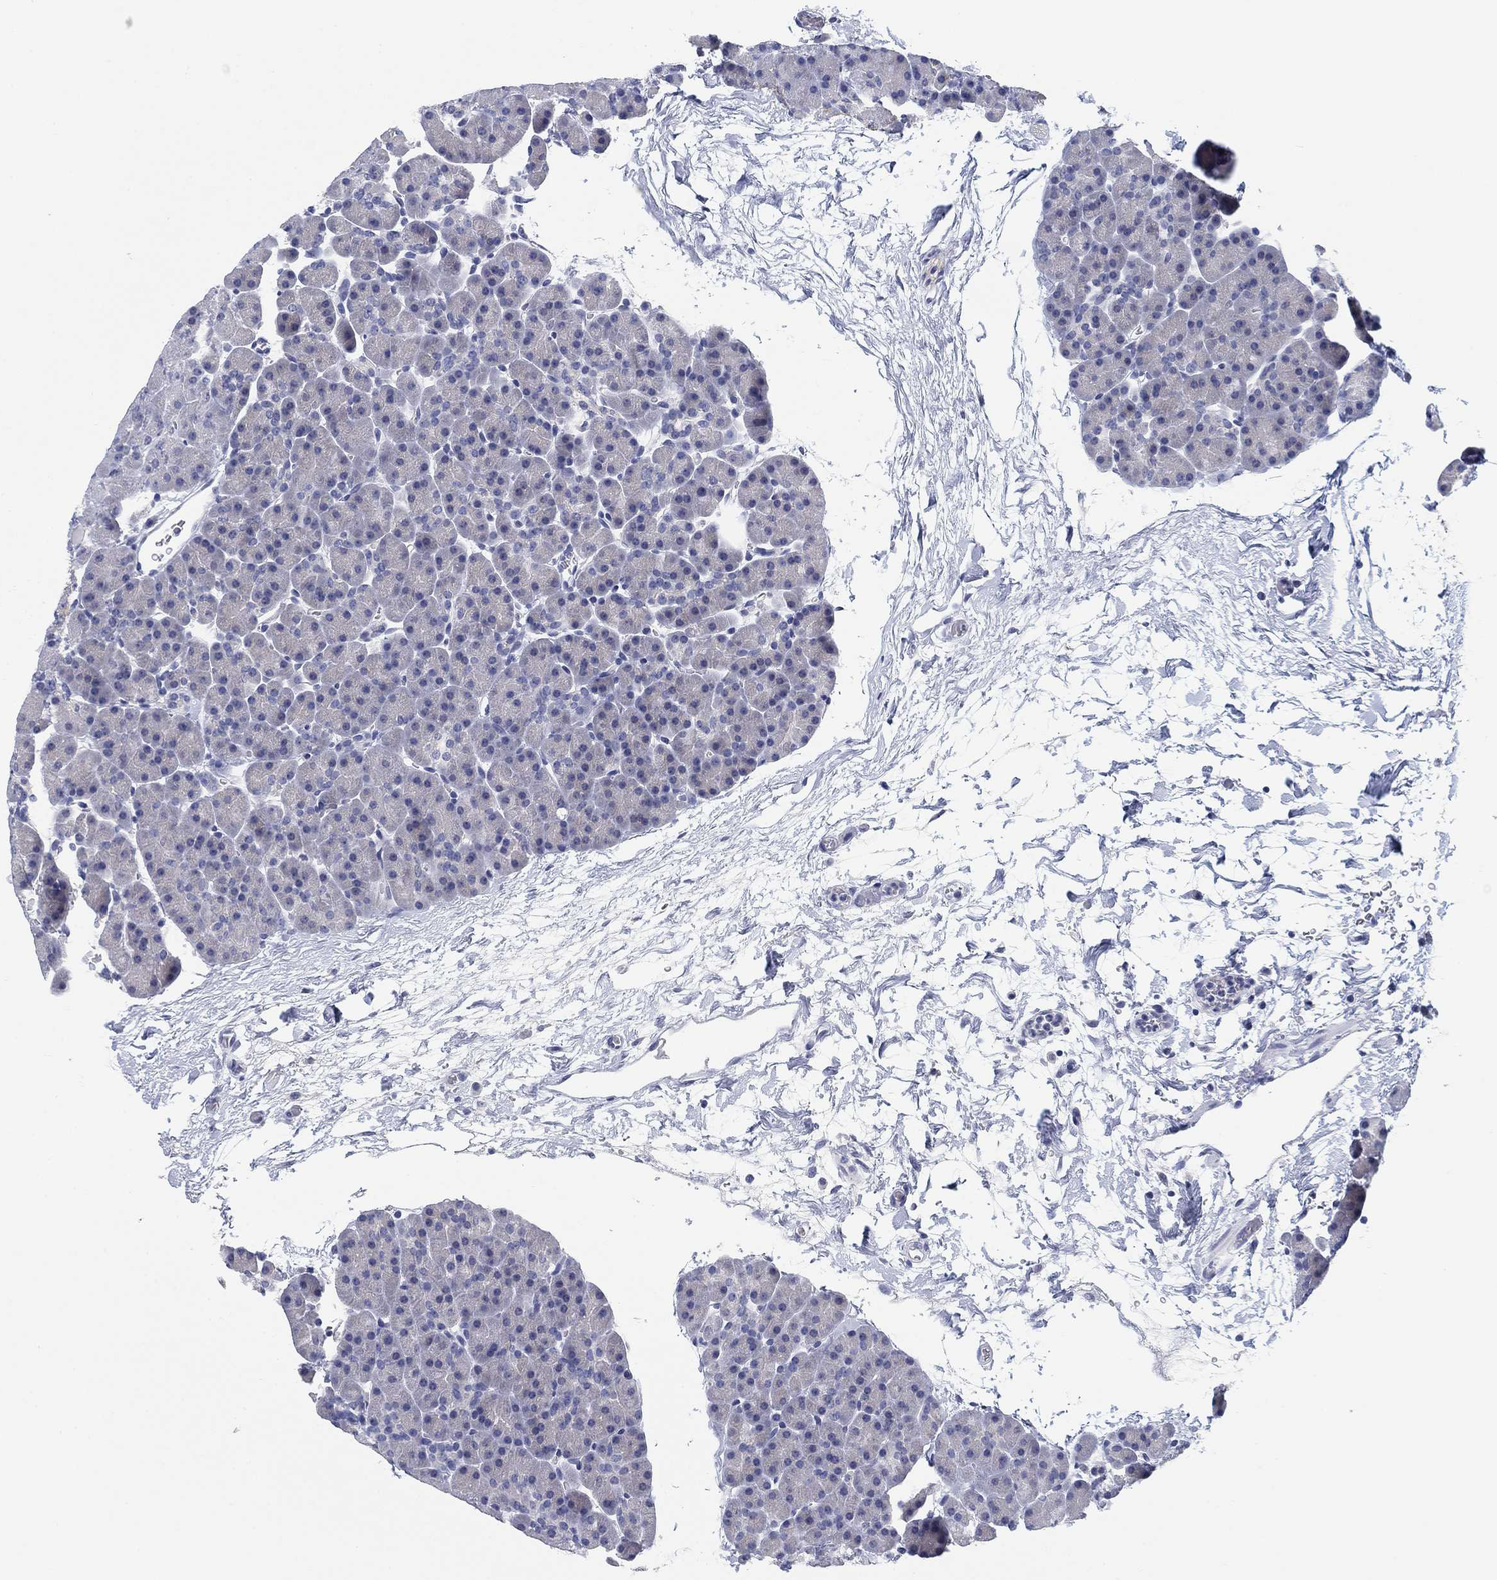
{"staining": {"intensity": "negative", "quantity": "none", "location": "none"}, "tissue": "pancreas", "cell_type": "Exocrine glandular cells", "image_type": "normal", "snomed": [{"axis": "morphology", "description": "Normal tissue, NOS"}, {"axis": "topography", "description": "Pancreas"}], "caption": "DAB (3,3'-diaminobenzidine) immunohistochemical staining of unremarkable human pancreas displays no significant positivity in exocrine glandular cells. (DAB immunohistochemistry (IHC), high magnification).", "gene": "CLUL1", "patient": {"sex": "female", "age": 44}}